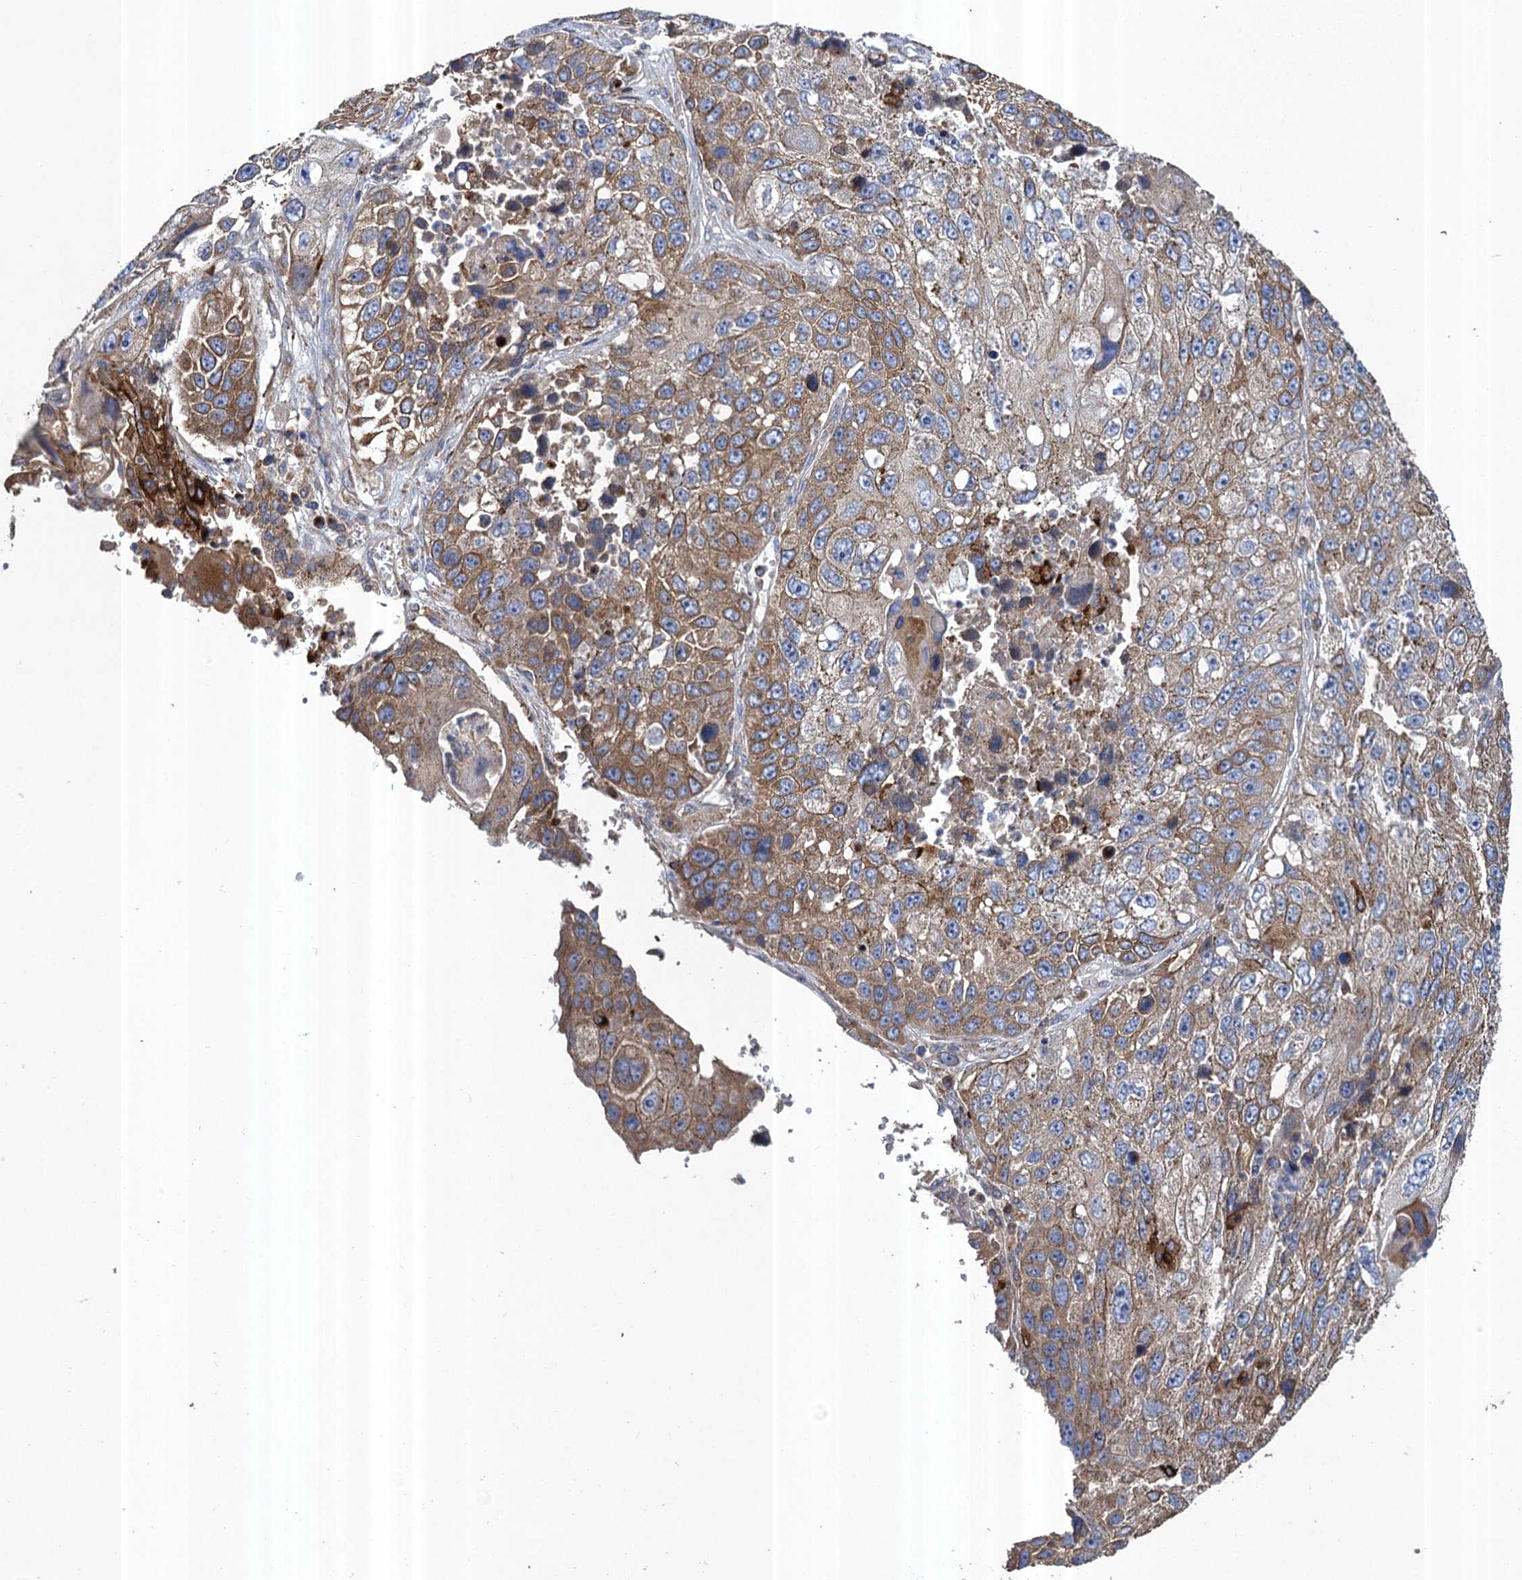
{"staining": {"intensity": "moderate", "quantity": ">75%", "location": "cytoplasmic/membranous"}, "tissue": "lung cancer", "cell_type": "Tumor cells", "image_type": "cancer", "snomed": [{"axis": "morphology", "description": "Squamous cell carcinoma, NOS"}, {"axis": "topography", "description": "Lung"}], "caption": "The histopathology image displays staining of squamous cell carcinoma (lung), revealing moderate cytoplasmic/membranous protein positivity (brown color) within tumor cells.", "gene": "TXNDC11", "patient": {"sex": "male", "age": 61}}